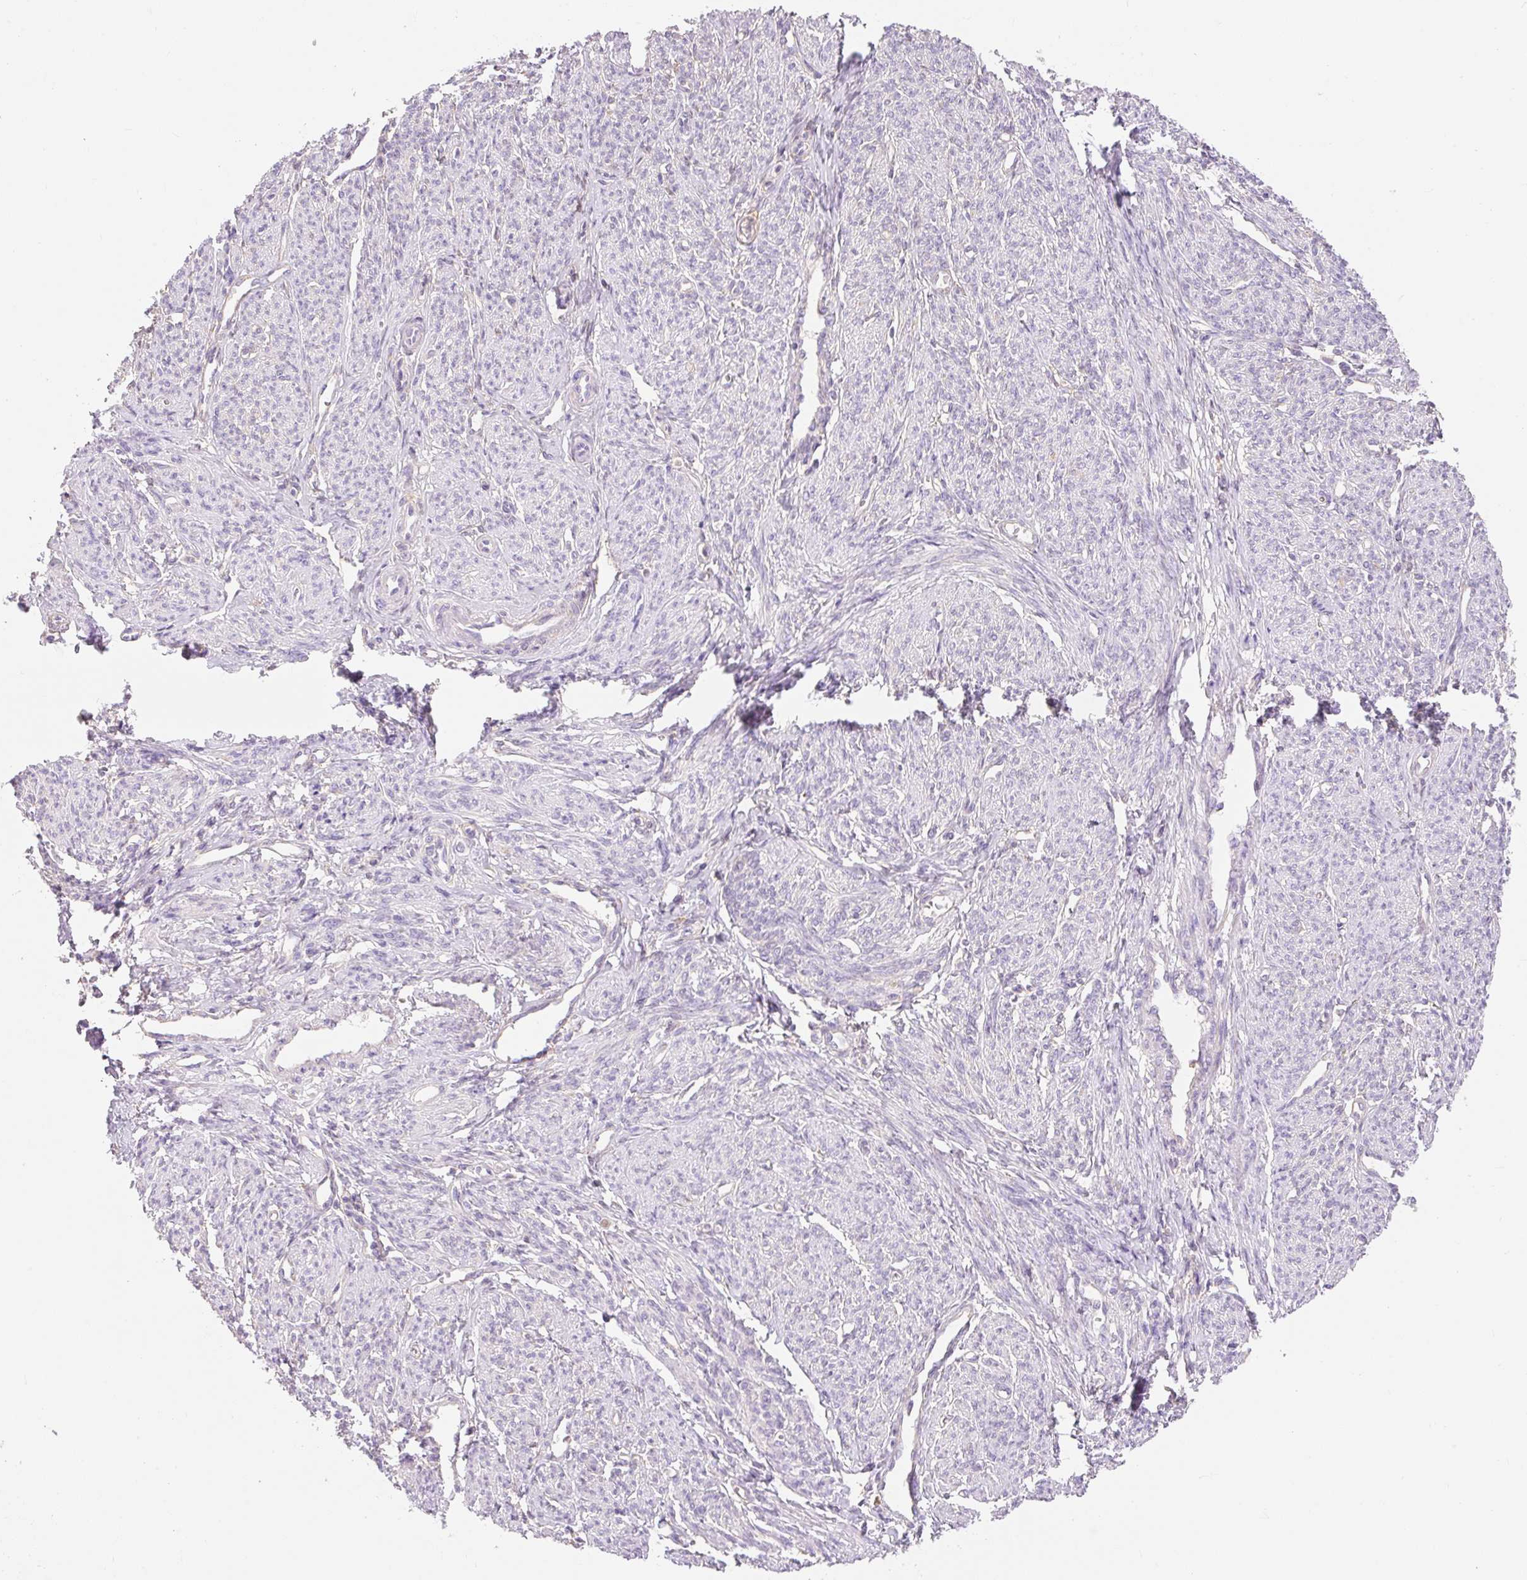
{"staining": {"intensity": "negative", "quantity": "none", "location": "none"}, "tissue": "smooth muscle", "cell_type": "Smooth muscle cells", "image_type": "normal", "snomed": [{"axis": "morphology", "description": "Normal tissue, NOS"}, {"axis": "topography", "description": "Smooth muscle"}], "caption": "DAB immunohistochemical staining of normal smooth muscle shows no significant positivity in smooth muscle cells. The staining is performed using DAB (3,3'-diaminobenzidine) brown chromogen with nuclei counter-stained in using hematoxylin.", "gene": "DHX35", "patient": {"sex": "female", "age": 65}}